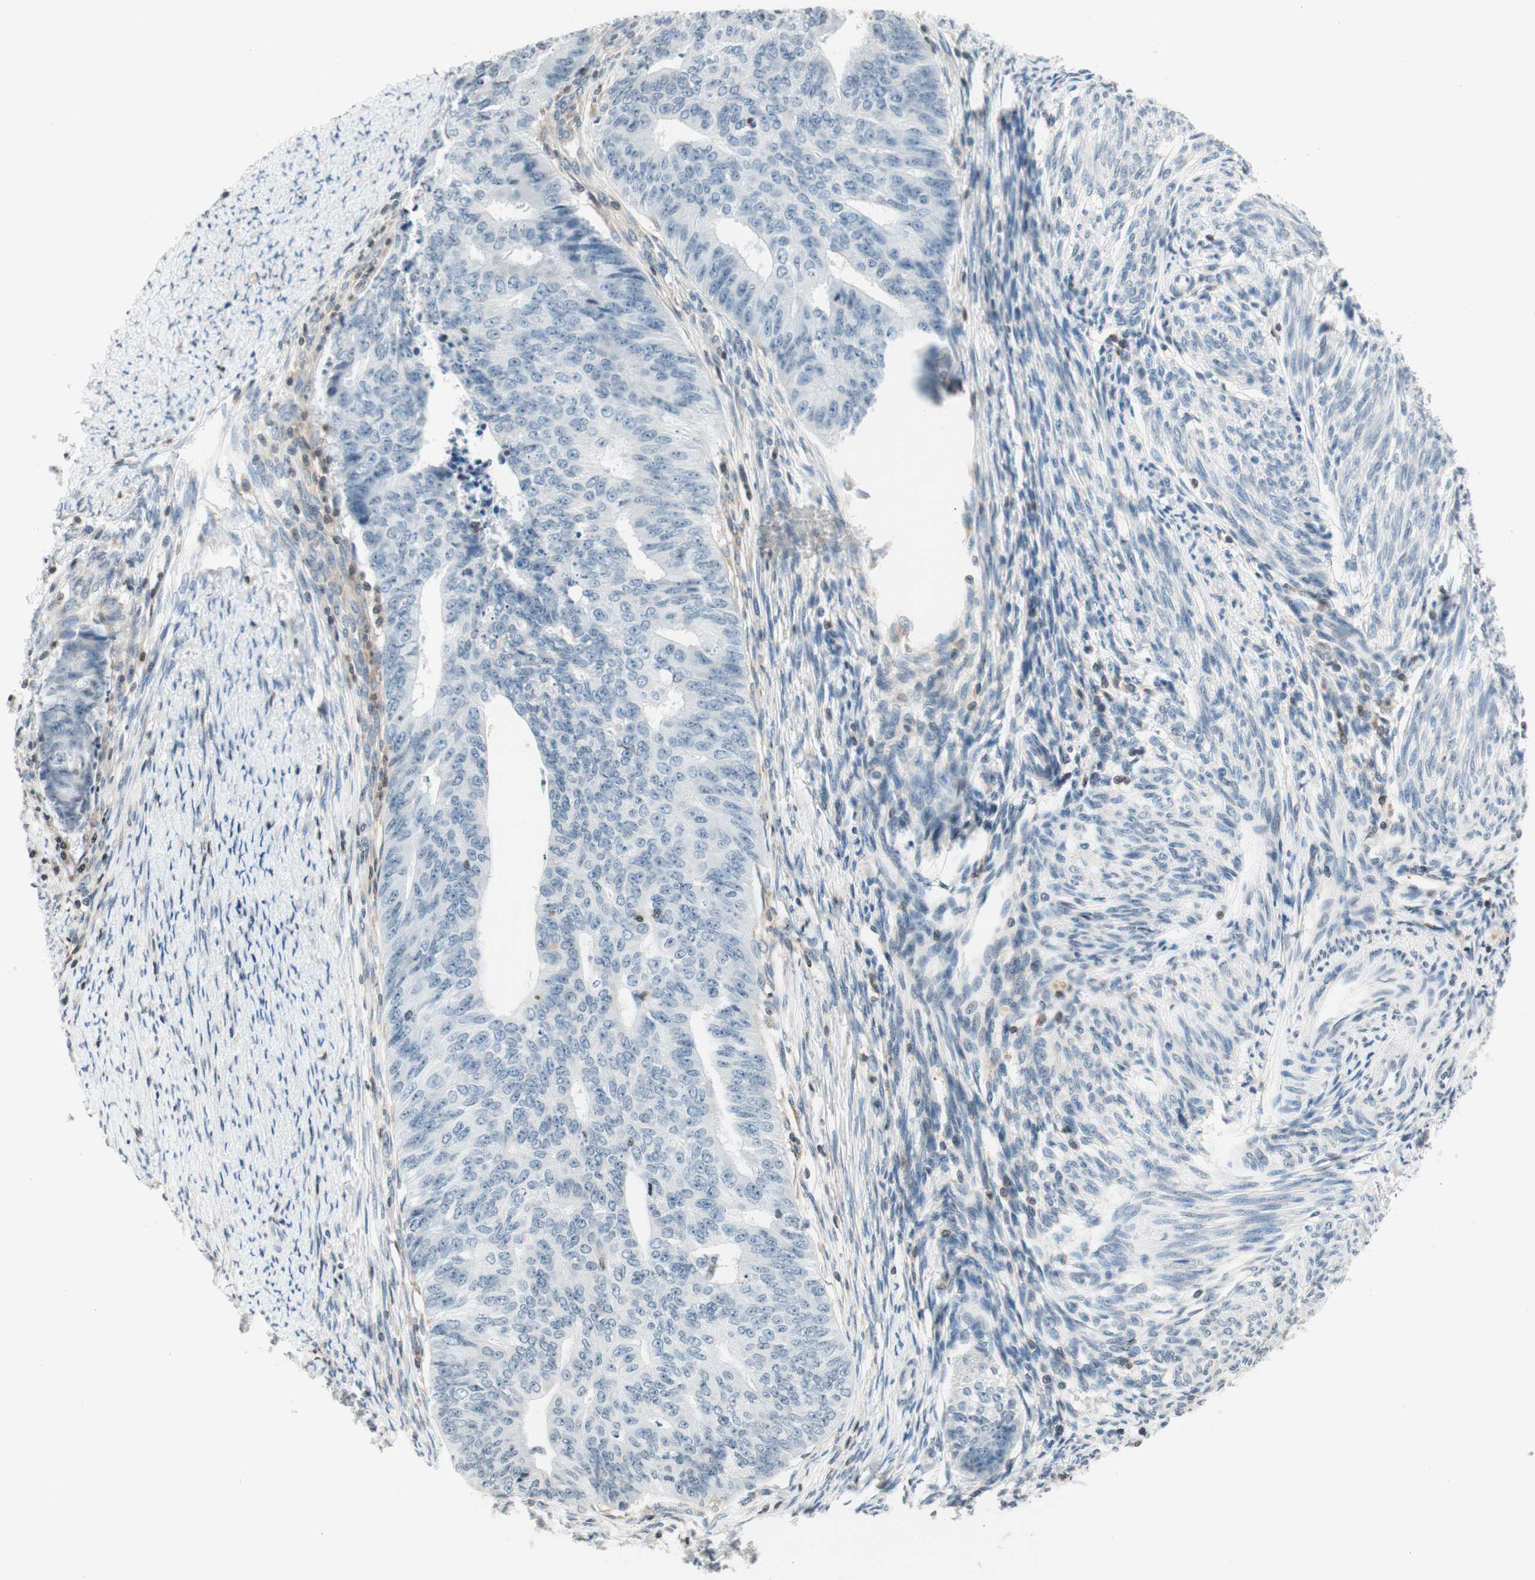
{"staining": {"intensity": "negative", "quantity": "none", "location": "none"}, "tissue": "endometrial cancer", "cell_type": "Tumor cells", "image_type": "cancer", "snomed": [{"axis": "morphology", "description": "Adenocarcinoma, NOS"}, {"axis": "topography", "description": "Endometrium"}], "caption": "Photomicrograph shows no protein staining in tumor cells of endometrial cancer (adenocarcinoma) tissue.", "gene": "WIPF1", "patient": {"sex": "female", "age": 32}}